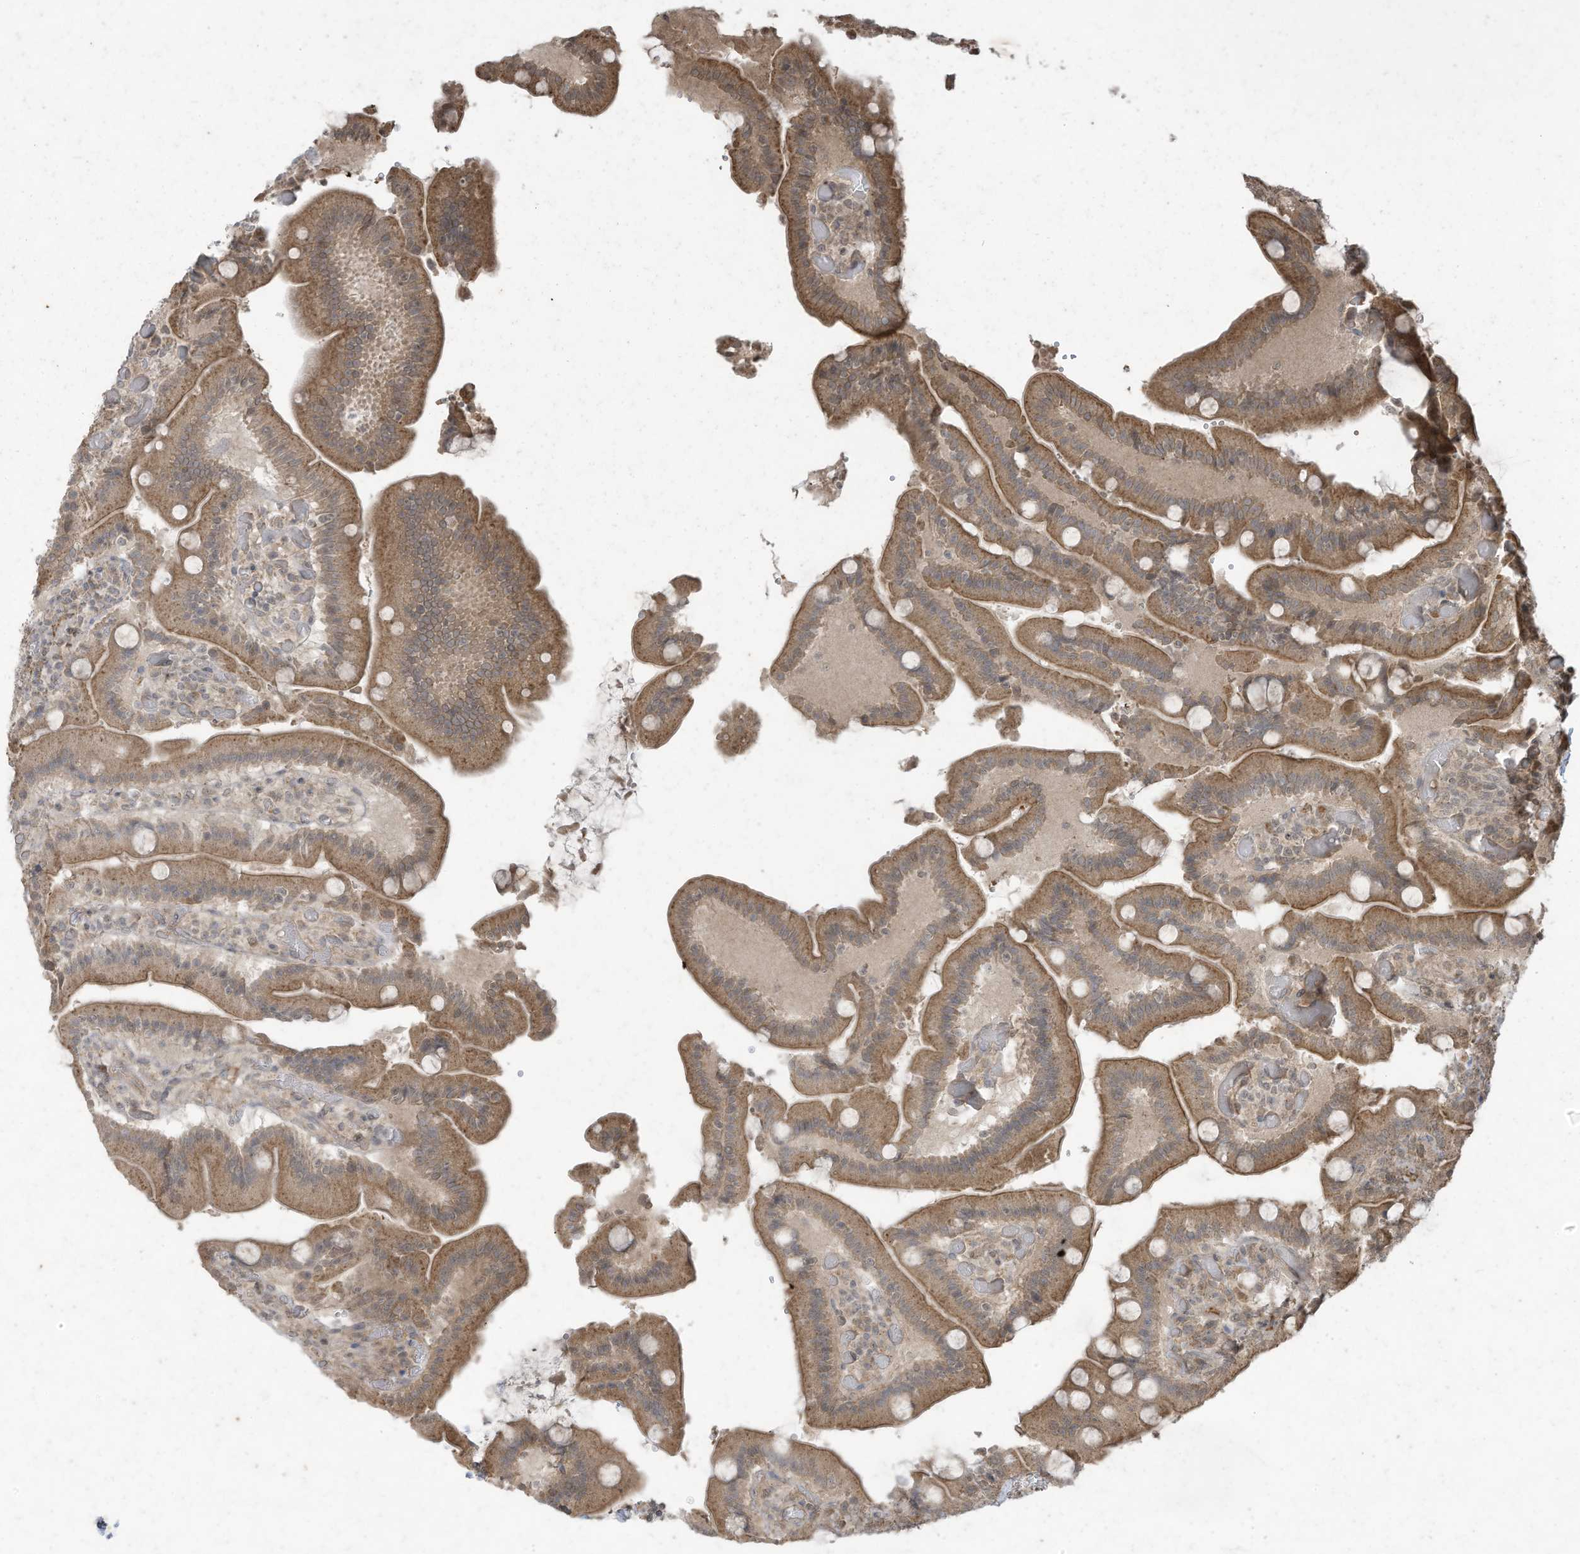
{"staining": {"intensity": "moderate", "quantity": ">75%", "location": "cytoplasmic/membranous"}, "tissue": "duodenum", "cell_type": "Glandular cells", "image_type": "normal", "snomed": [{"axis": "morphology", "description": "Normal tissue, NOS"}, {"axis": "topography", "description": "Duodenum"}], "caption": "A high-resolution image shows IHC staining of normal duodenum, which shows moderate cytoplasmic/membranous positivity in about >75% of glandular cells.", "gene": "MATN2", "patient": {"sex": "female", "age": 62}}